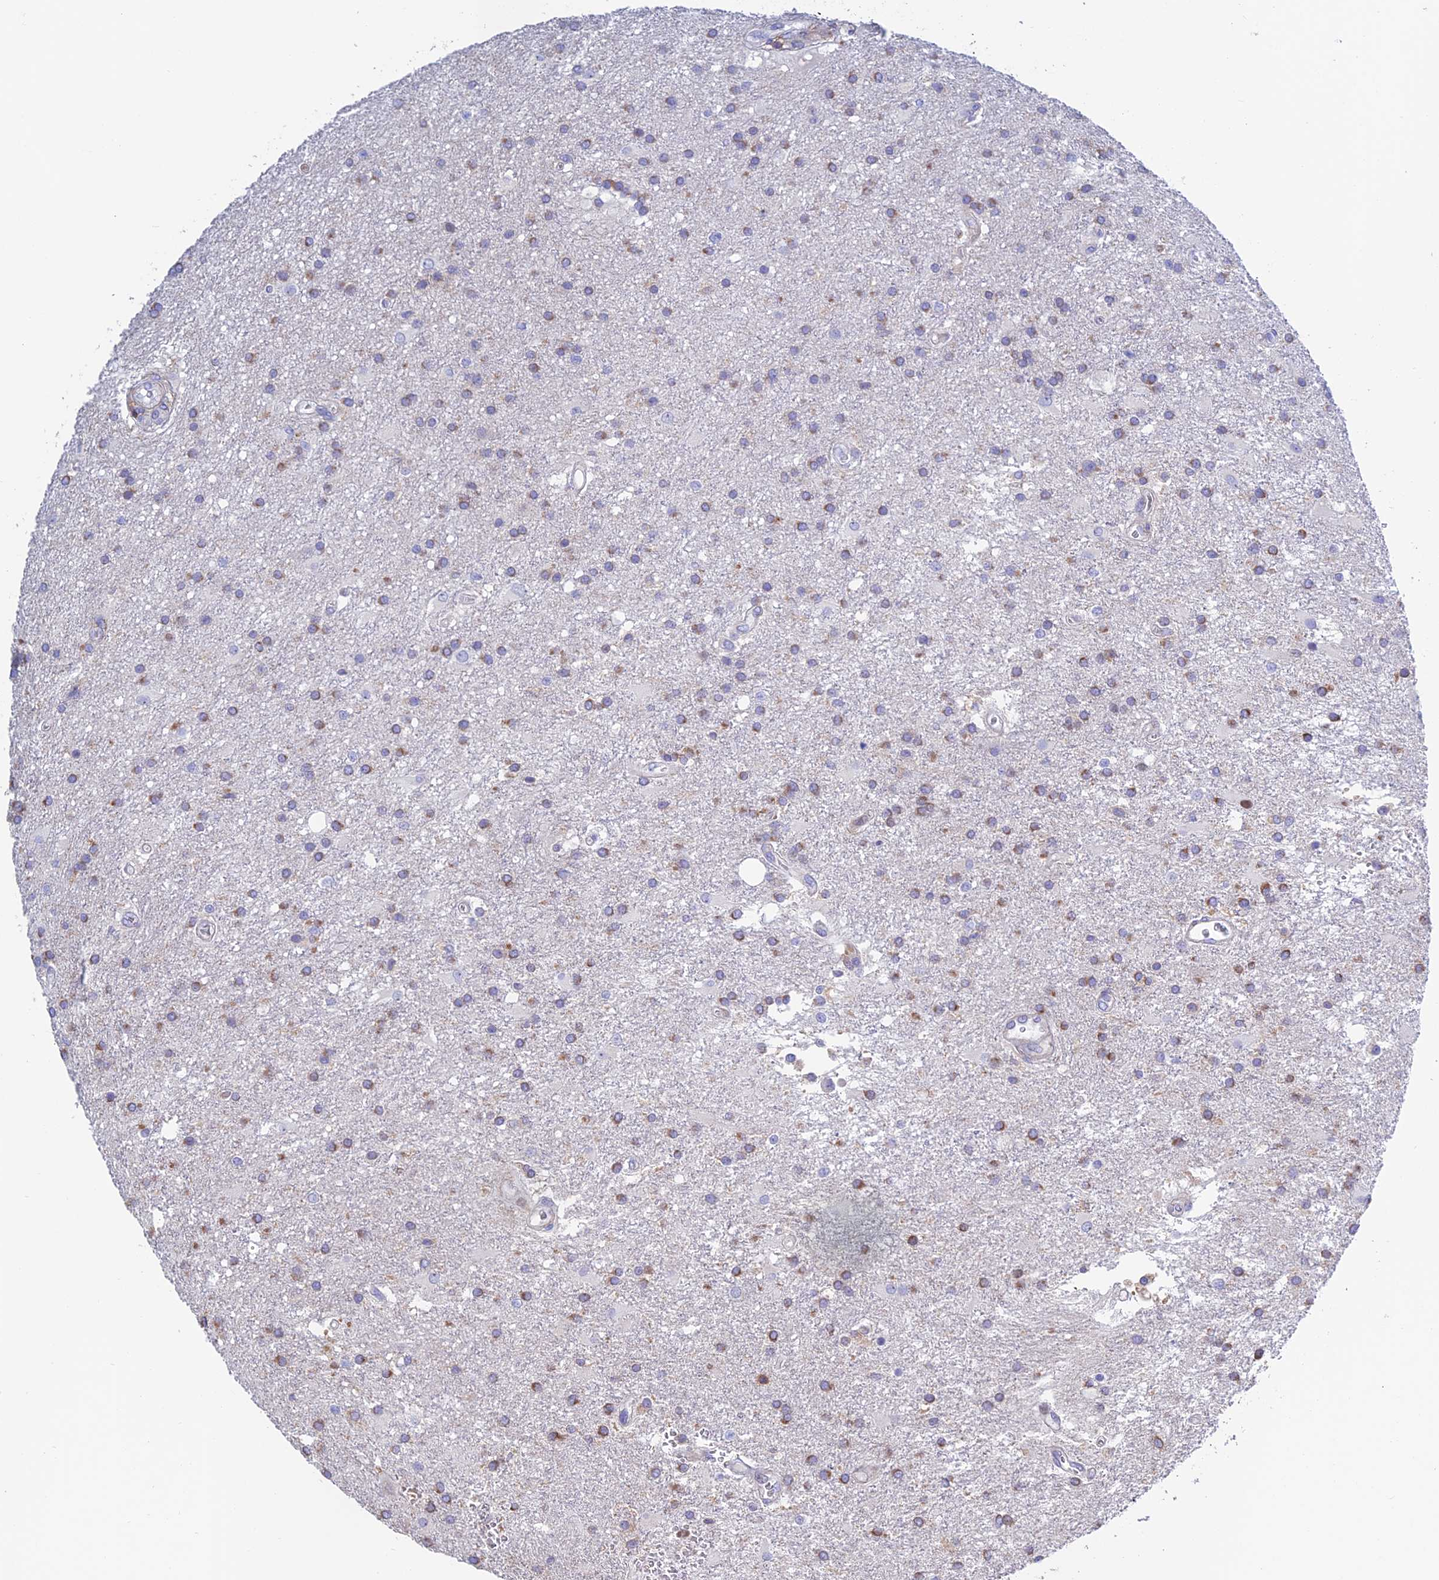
{"staining": {"intensity": "weak", "quantity": "25%-75%", "location": "cytoplasmic/membranous"}, "tissue": "glioma", "cell_type": "Tumor cells", "image_type": "cancer", "snomed": [{"axis": "morphology", "description": "Glioma, malignant, Low grade"}, {"axis": "topography", "description": "Brain"}], "caption": "Immunohistochemistry (IHC) (DAB (3,3'-diaminobenzidine)) staining of human low-grade glioma (malignant) reveals weak cytoplasmic/membranous protein positivity in about 25%-75% of tumor cells. The protein of interest is shown in brown color, while the nuclei are stained blue.", "gene": "PRIM1", "patient": {"sex": "male", "age": 66}}